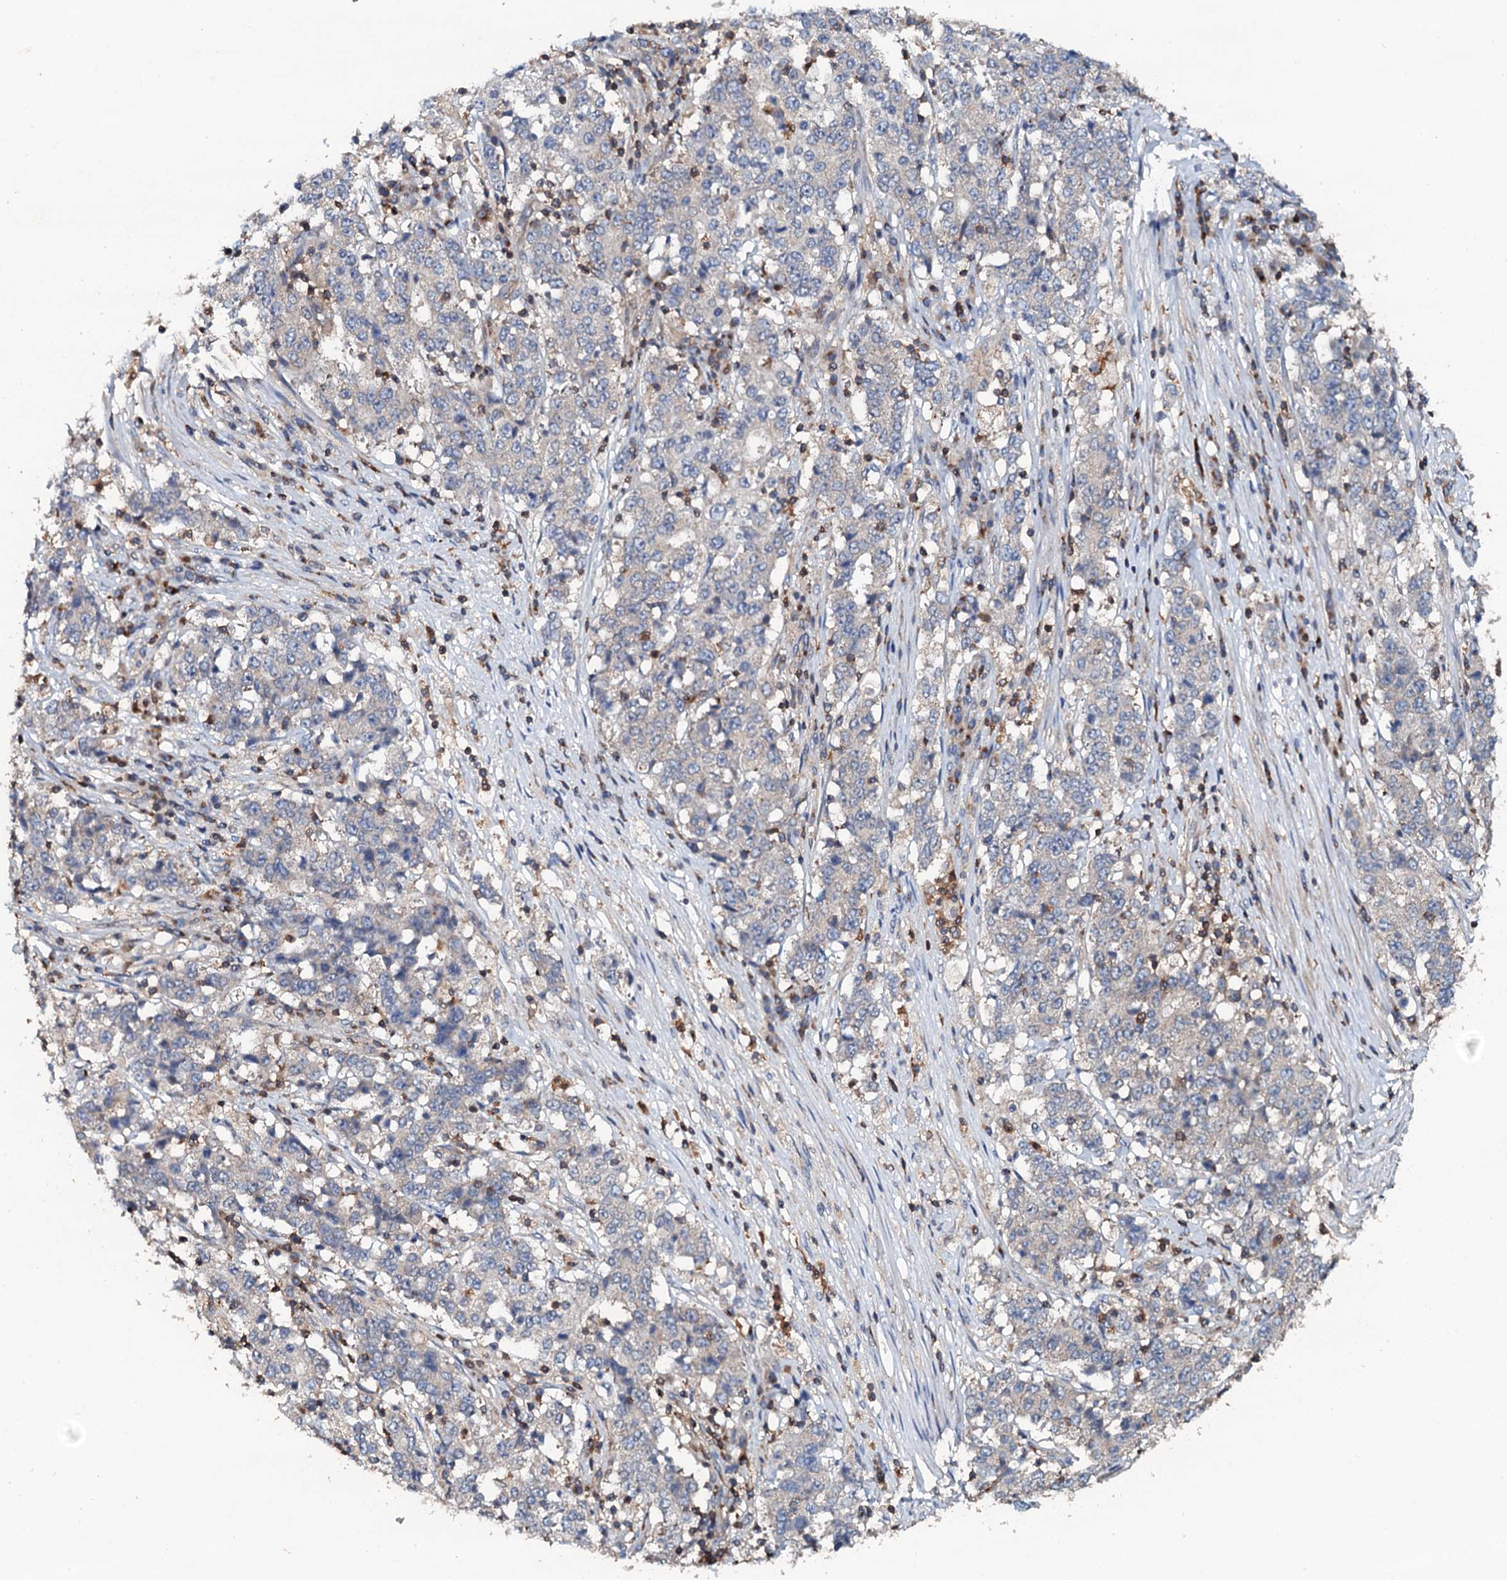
{"staining": {"intensity": "negative", "quantity": "none", "location": "none"}, "tissue": "stomach cancer", "cell_type": "Tumor cells", "image_type": "cancer", "snomed": [{"axis": "morphology", "description": "Adenocarcinoma, NOS"}, {"axis": "topography", "description": "Stomach"}], "caption": "Immunohistochemistry photomicrograph of neoplastic tissue: stomach adenocarcinoma stained with DAB exhibits no significant protein staining in tumor cells.", "gene": "GRK2", "patient": {"sex": "male", "age": 59}}